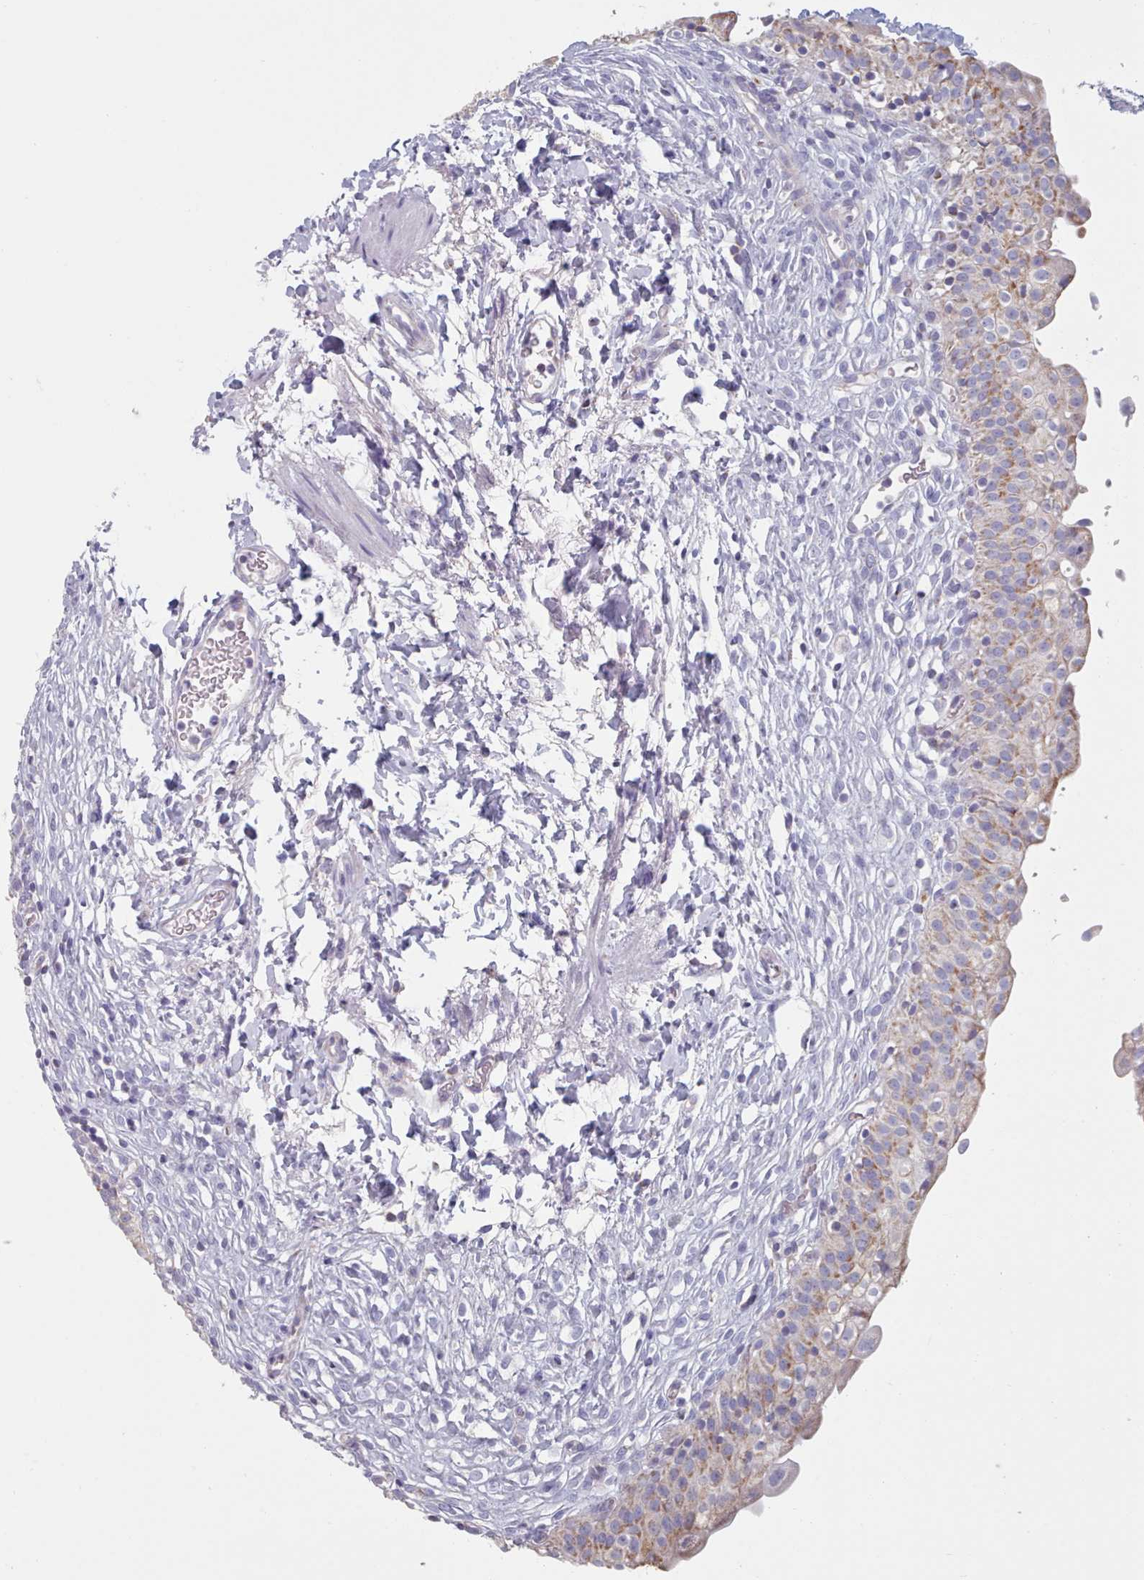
{"staining": {"intensity": "moderate", "quantity": "25%-75%", "location": "cytoplasmic/membranous"}, "tissue": "urinary bladder", "cell_type": "Urothelial cells", "image_type": "normal", "snomed": [{"axis": "morphology", "description": "Normal tissue, NOS"}, {"axis": "topography", "description": "Urinary bladder"}], "caption": "Urothelial cells exhibit moderate cytoplasmic/membranous staining in approximately 25%-75% of cells in normal urinary bladder.", "gene": "HAO1", "patient": {"sex": "male", "age": 55}}